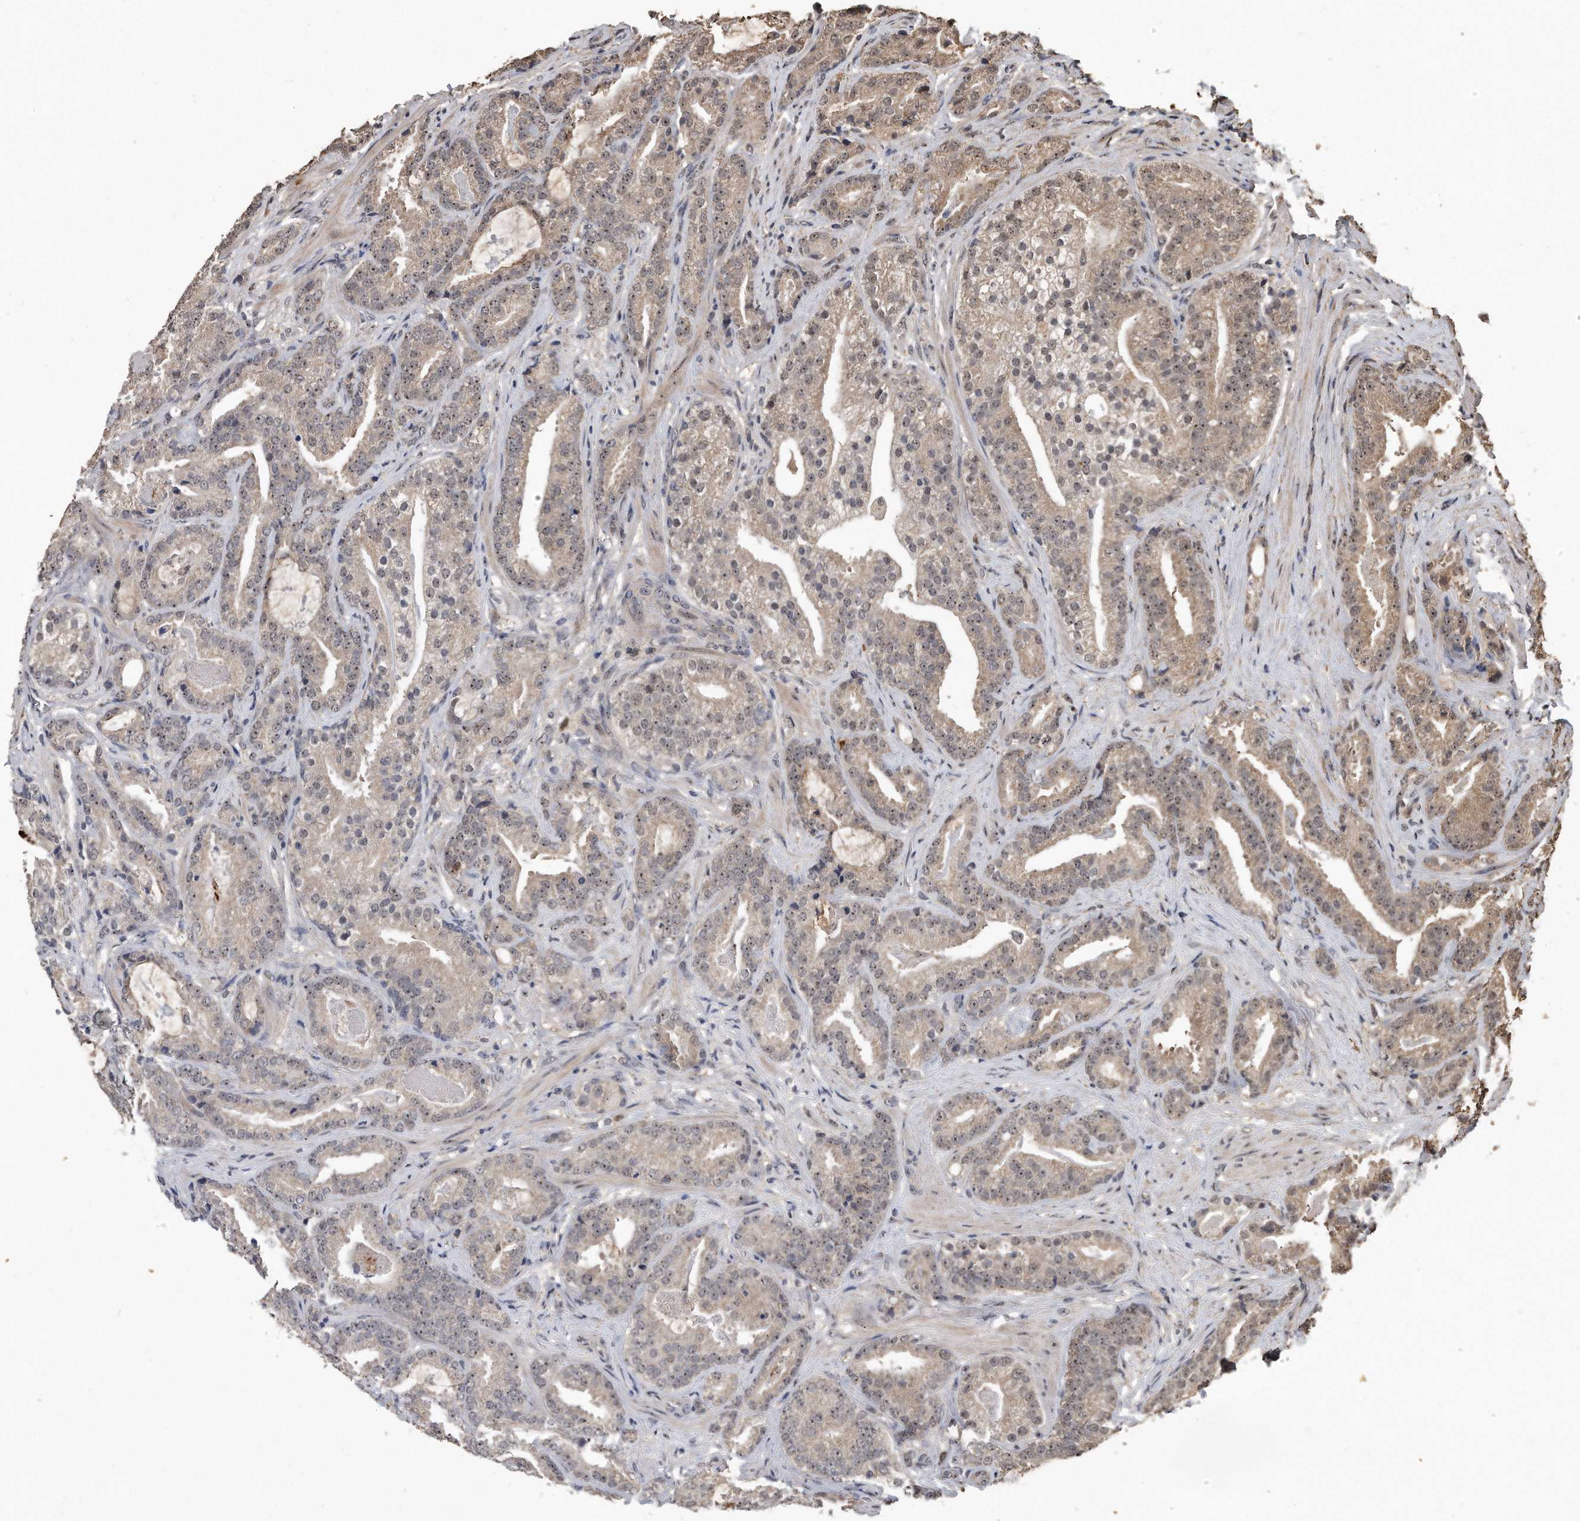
{"staining": {"intensity": "weak", "quantity": ">75%", "location": "cytoplasmic/membranous,nuclear"}, "tissue": "prostate cancer", "cell_type": "Tumor cells", "image_type": "cancer", "snomed": [{"axis": "morphology", "description": "Adenocarcinoma, Low grade"}, {"axis": "topography", "description": "Prostate"}], "caption": "Brown immunohistochemical staining in human prostate cancer reveals weak cytoplasmic/membranous and nuclear positivity in about >75% of tumor cells.", "gene": "PELO", "patient": {"sex": "male", "age": 67}}